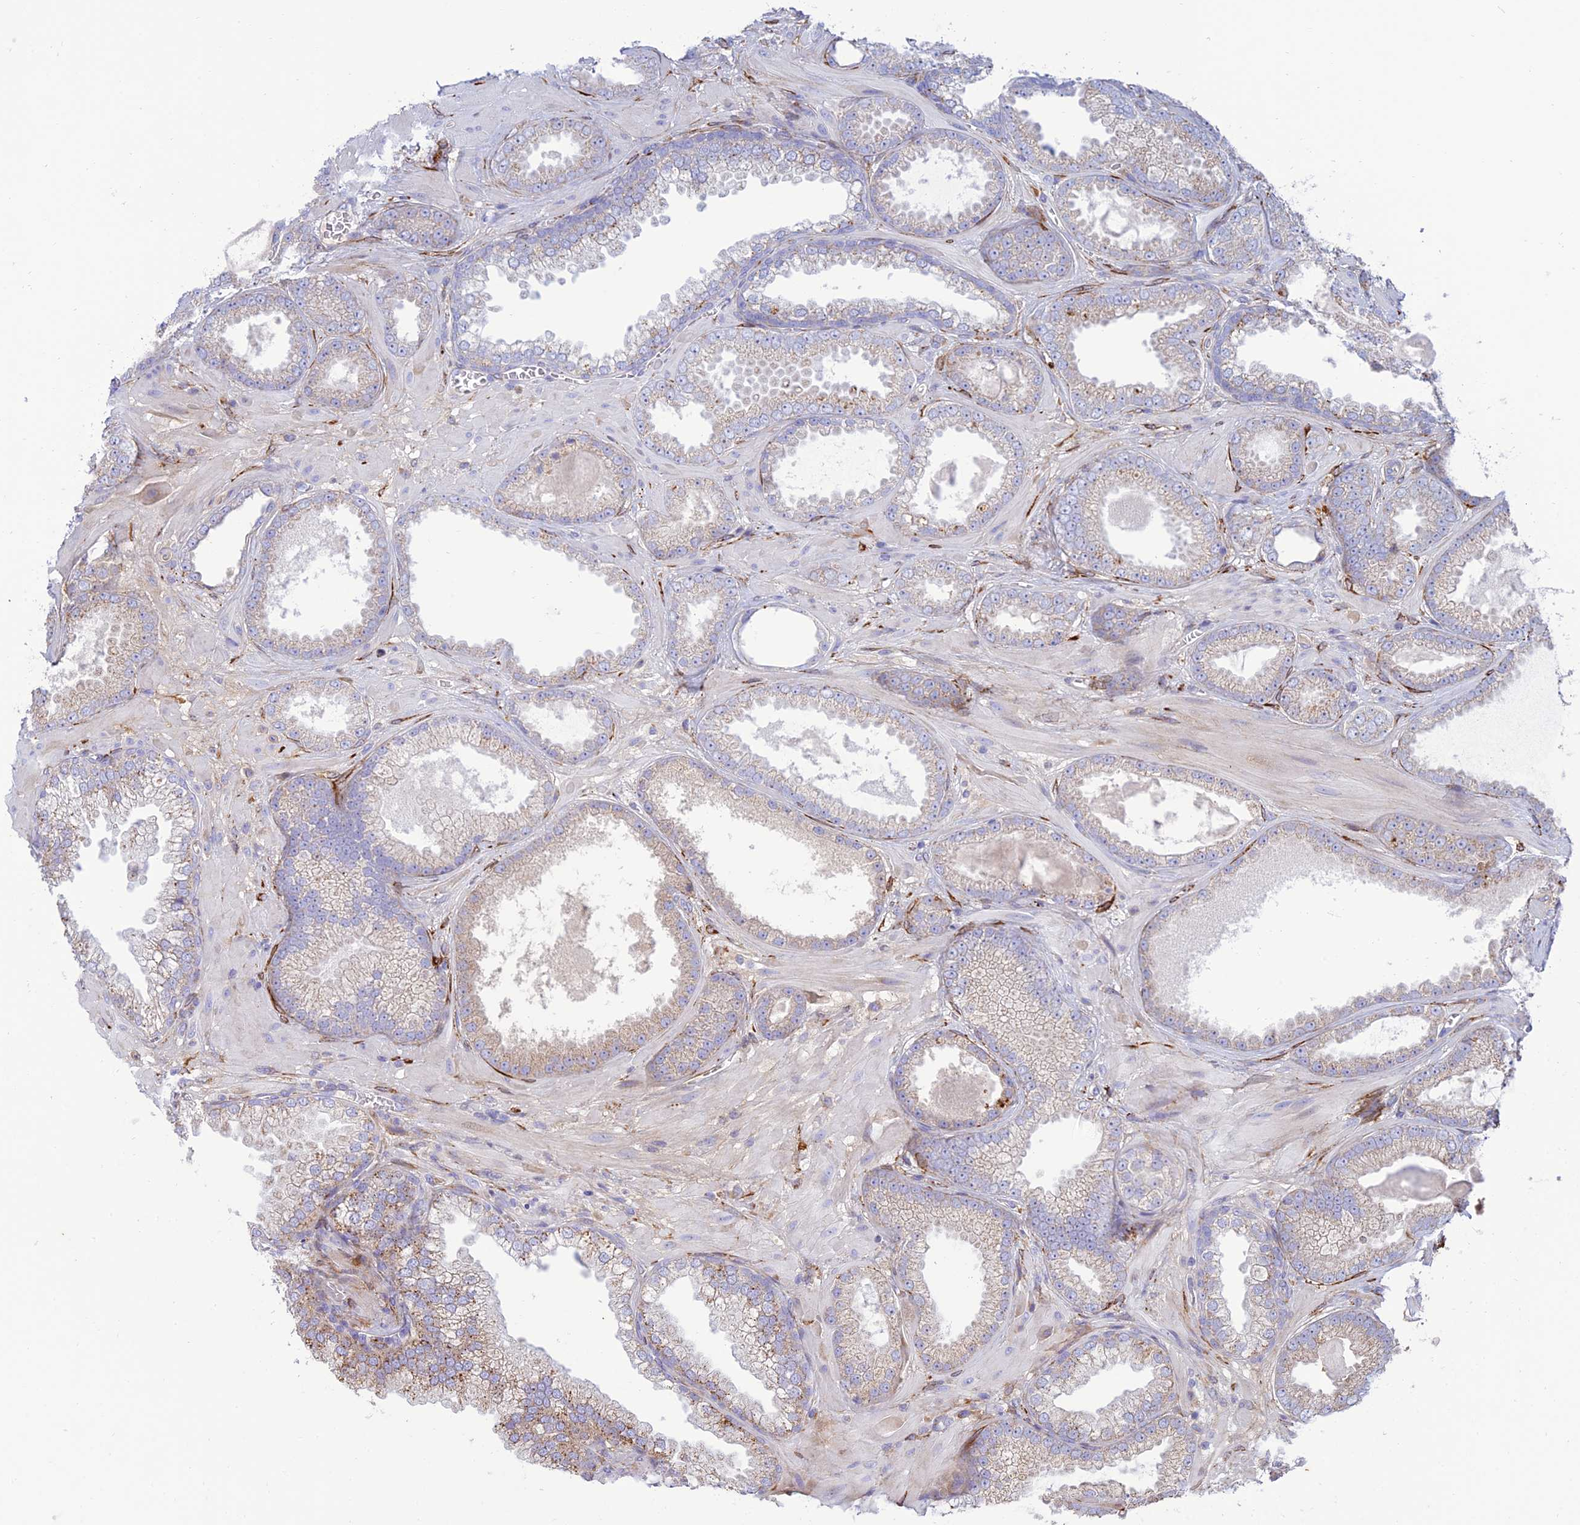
{"staining": {"intensity": "weak", "quantity": "<25%", "location": "cytoplasmic/membranous"}, "tissue": "prostate cancer", "cell_type": "Tumor cells", "image_type": "cancer", "snomed": [{"axis": "morphology", "description": "Adenocarcinoma, Low grade"}, {"axis": "topography", "description": "Prostate"}], "caption": "Immunohistochemistry (IHC) histopathology image of neoplastic tissue: human prostate adenocarcinoma (low-grade) stained with DAB demonstrates no significant protein positivity in tumor cells.", "gene": "RCN3", "patient": {"sex": "male", "age": 57}}